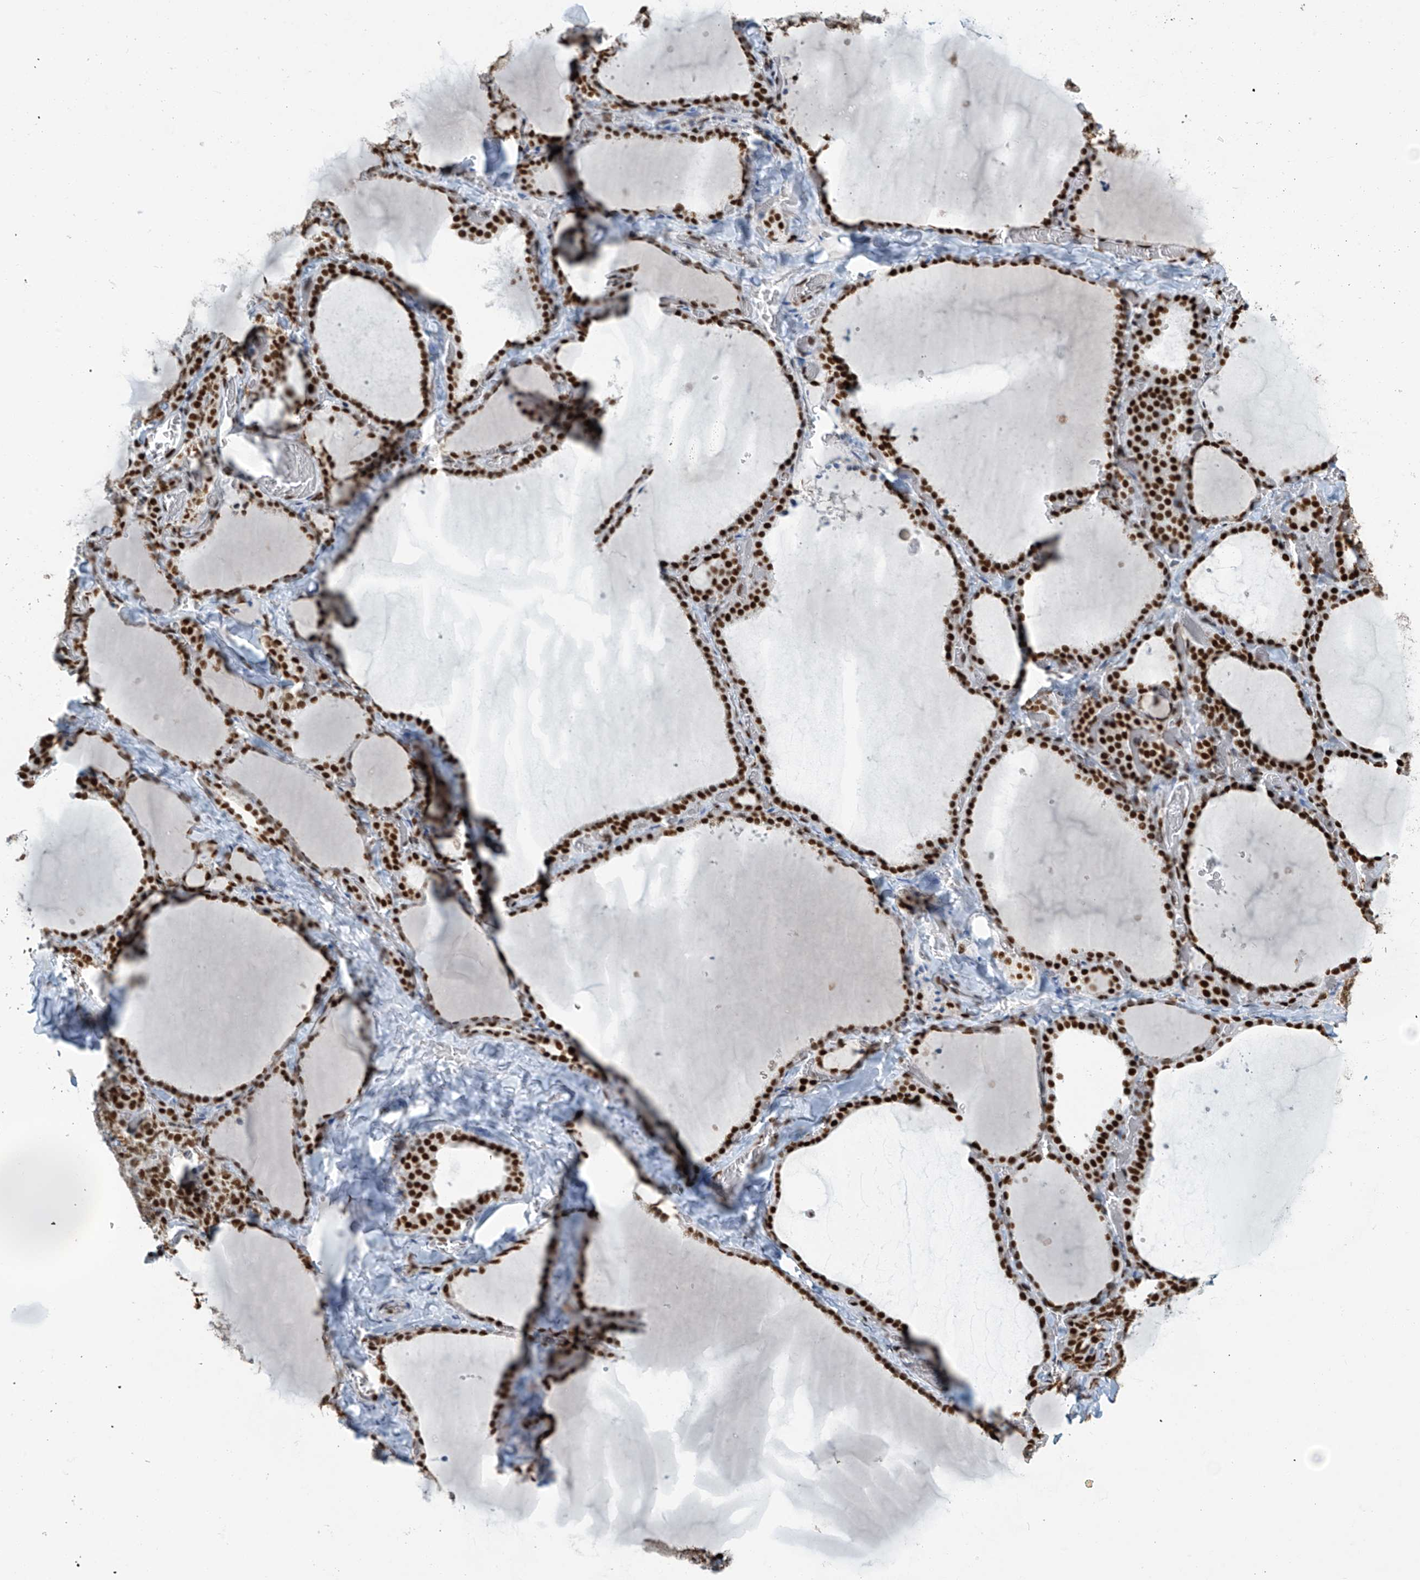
{"staining": {"intensity": "strong", "quantity": ">75%", "location": "nuclear"}, "tissue": "thyroid gland", "cell_type": "Glandular cells", "image_type": "normal", "snomed": [{"axis": "morphology", "description": "Normal tissue, NOS"}, {"axis": "topography", "description": "Thyroid gland"}], "caption": "This histopathology image displays IHC staining of unremarkable thyroid gland, with high strong nuclear staining in approximately >75% of glandular cells.", "gene": "ENSG00000257390", "patient": {"sex": "female", "age": 22}}